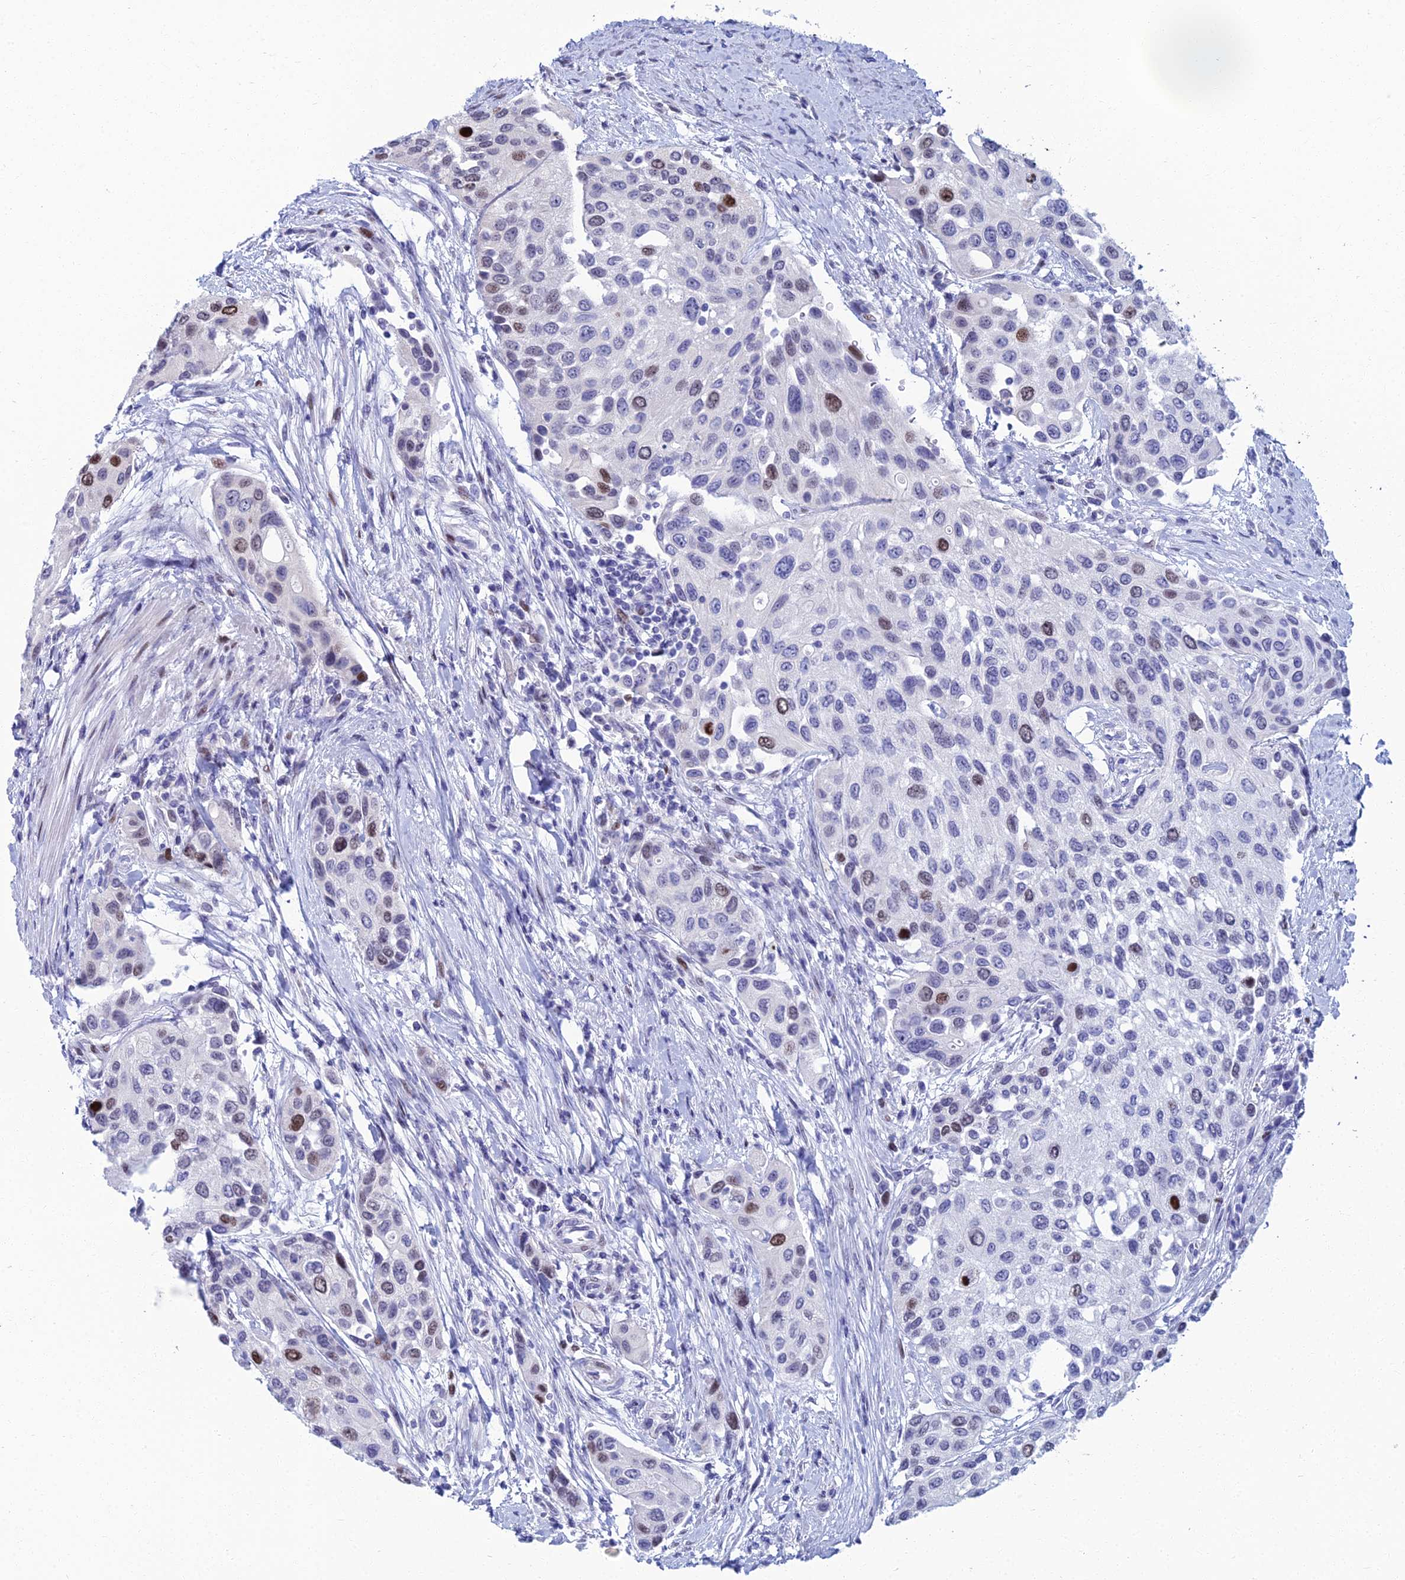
{"staining": {"intensity": "moderate", "quantity": "<25%", "location": "nuclear"}, "tissue": "urothelial cancer", "cell_type": "Tumor cells", "image_type": "cancer", "snomed": [{"axis": "morphology", "description": "Normal tissue, NOS"}, {"axis": "morphology", "description": "Urothelial carcinoma, High grade"}, {"axis": "topography", "description": "Vascular tissue"}, {"axis": "topography", "description": "Urinary bladder"}], "caption": "Tumor cells reveal moderate nuclear staining in approximately <25% of cells in high-grade urothelial carcinoma. Using DAB (3,3'-diaminobenzidine) (brown) and hematoxylin (blue) stains, captured at high magnification using brightfield microscopy.", "gene": "TAF9B", "patient": {"sex": "female", "age": 56}}